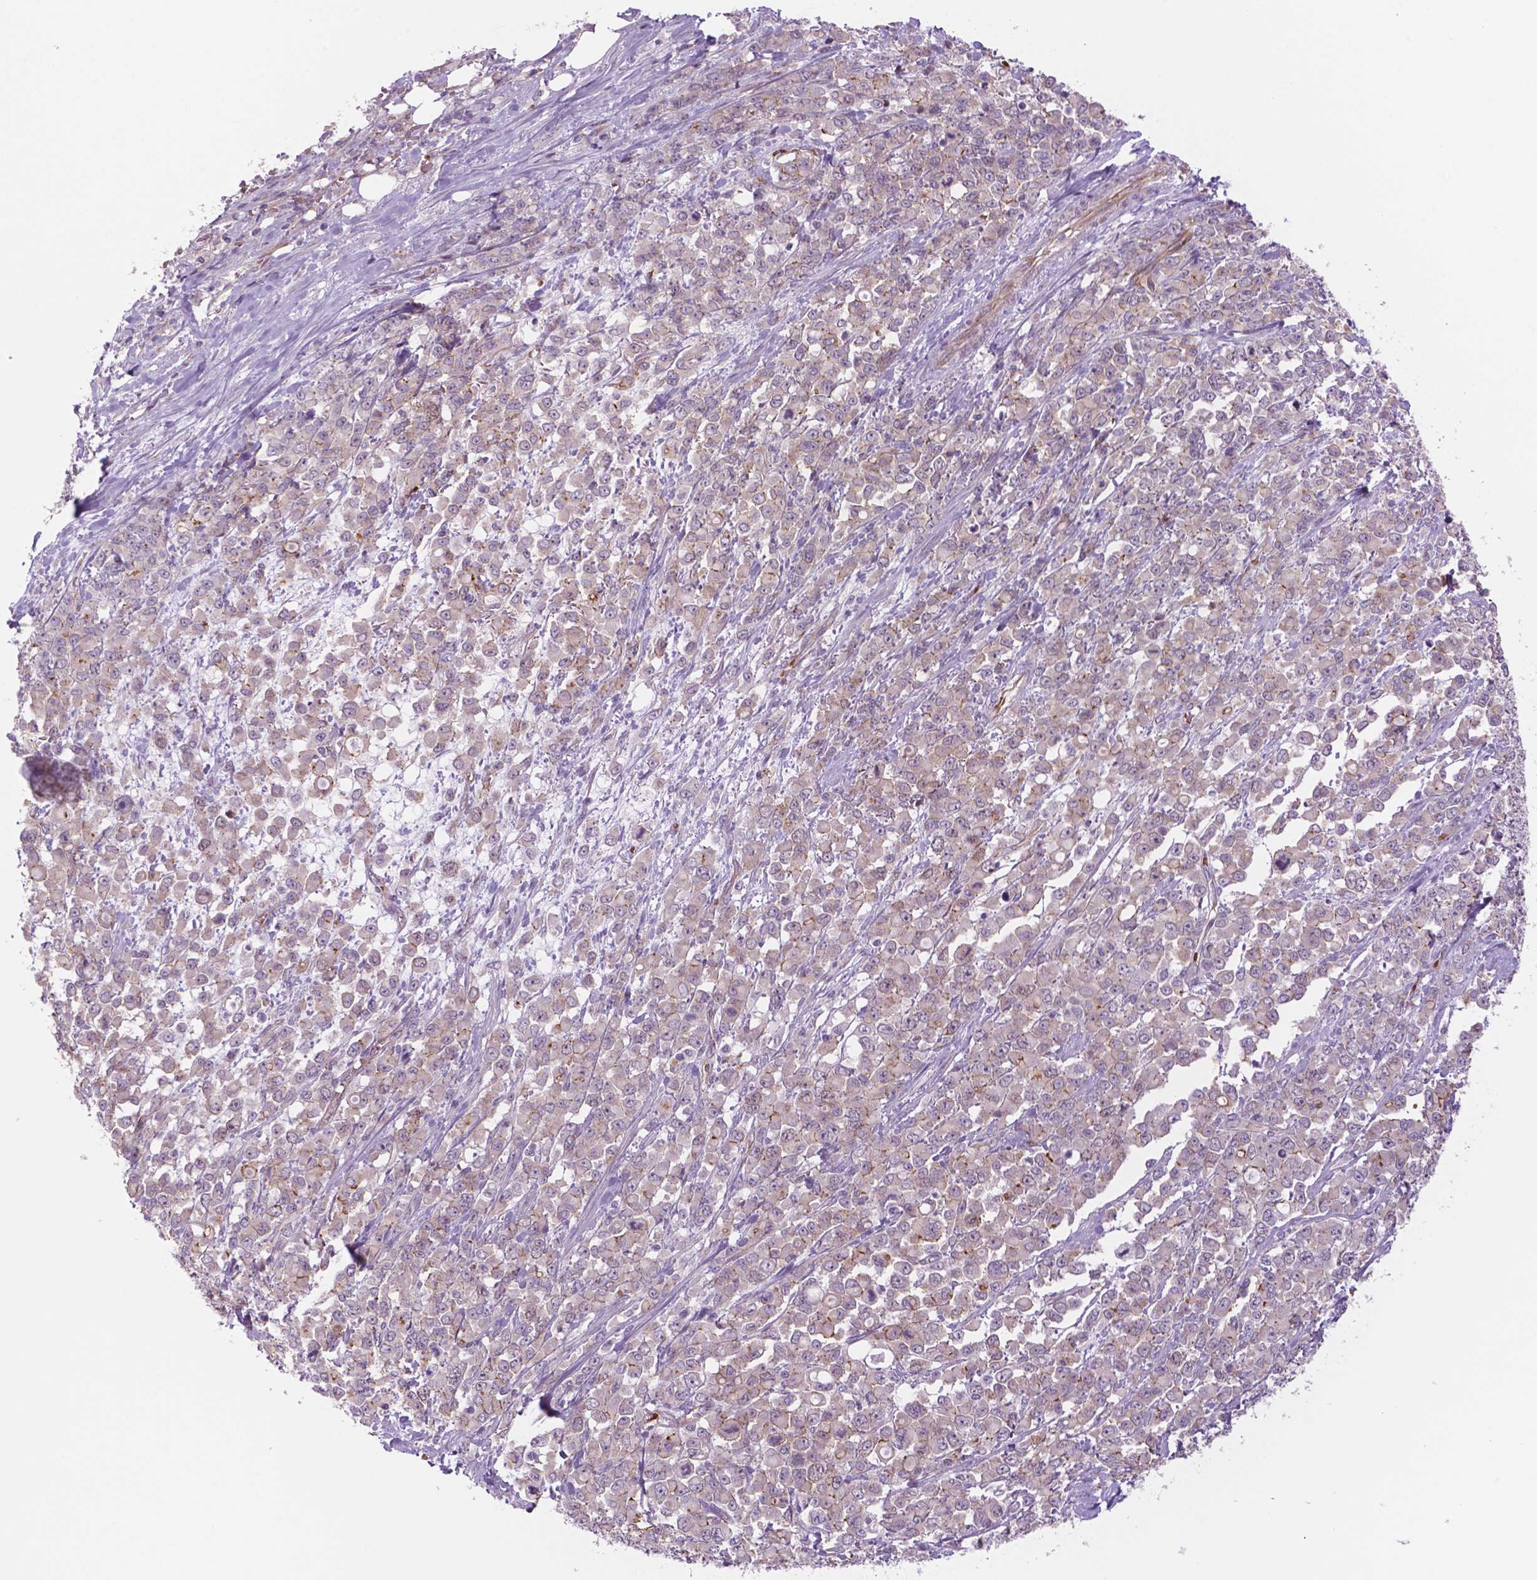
{"staining": {"intensity": "negative", "quantity": "none", "location": "none"}, "tissue": "stomach cancer", "cell_type": "Tumor cells", "image_type": "cancer", "snomed": [{"axis": "morphology", "description": "Adenocarcinoma, NOS"}, {"axis": "topography", "description": "Stomach"}], "caption": "High power microscopy photomicrograph of an immunohistochemistry (IHC) photomicrograph of adenocarcinoma (stomach), revealing no significant expression in tumor cells.", "gene": "RND3", "patient": {"sex": "female", "age": 76}}